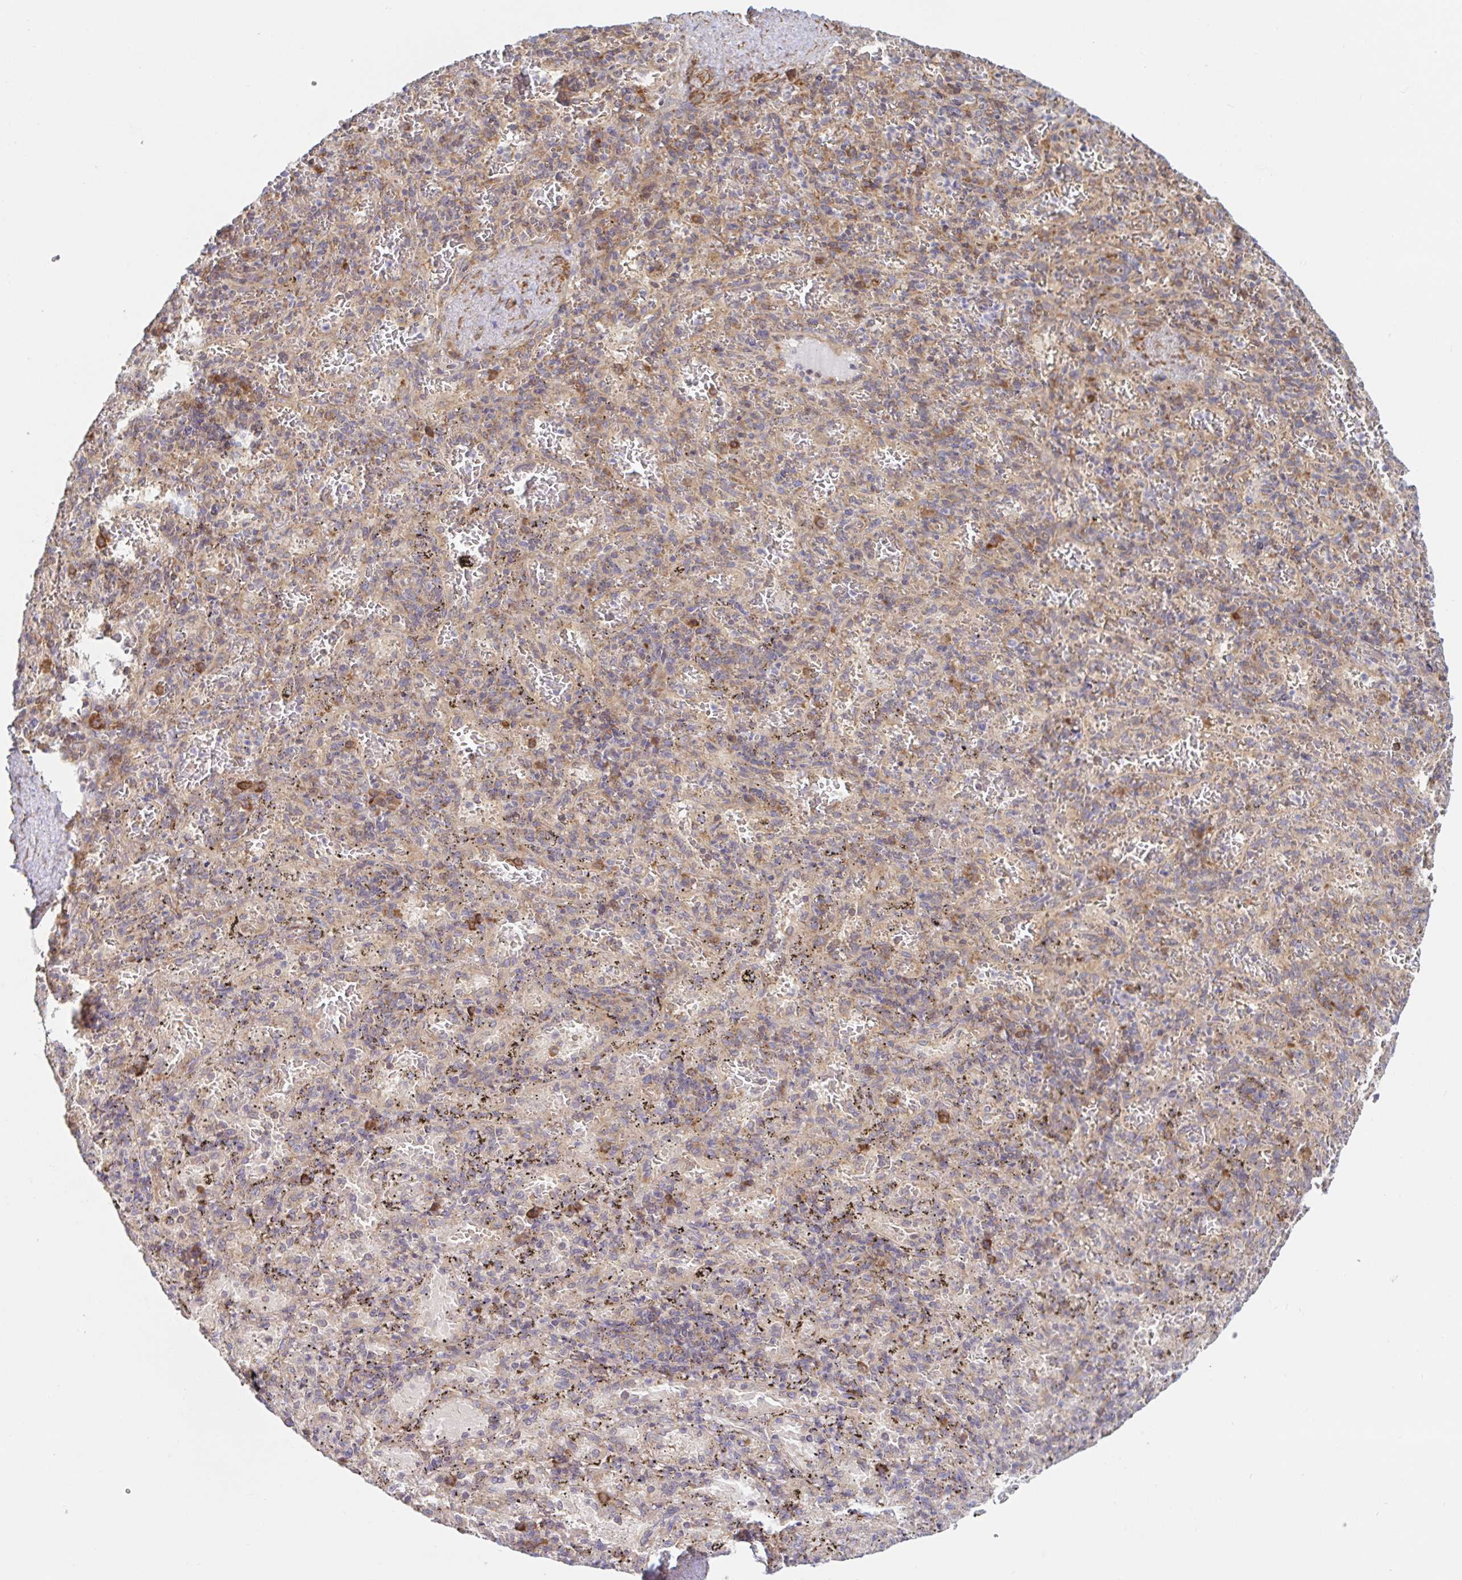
{"staining": {"intensity": "weak", "quantity": "<25%", "location": "cytoplasmic/membranous"}, "tissue": "spleen", "cell_type": "Cells in red pulp", "image_type": "normal", "snomed": [{"axis": "morphology", "description": "Normal tissue, NOS"}, {"axis": "topography", "description": "Spleen"}], "caption": "IHC of benign spleen demonstrates no positivity in cells in red pulp.", "gene": "LARP1", "patient": {"sex": "male", "age": 57}}